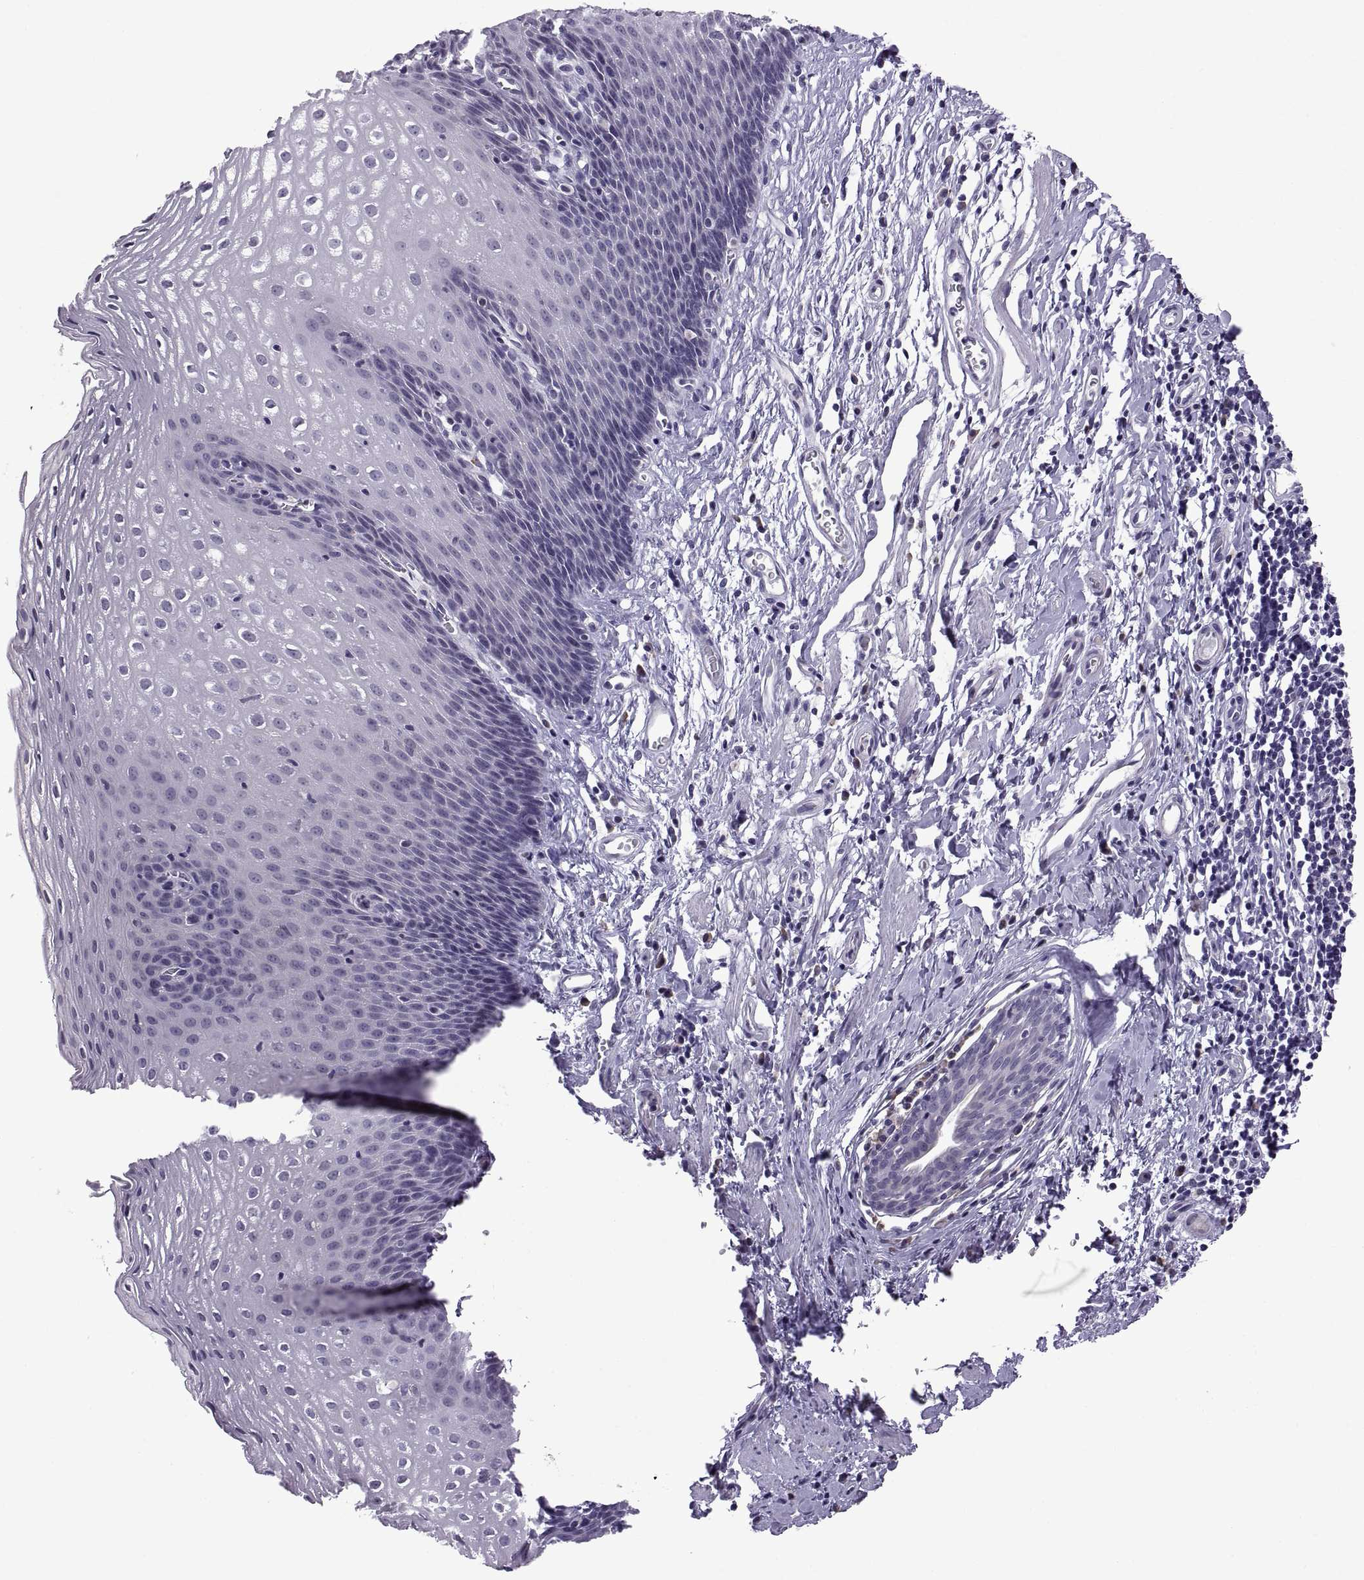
{"staining": {"intensity": "negative", "quantity": "none", "location": "none"}, "tissue": "esophagus", "cell_type": "Squamous epithelial cells", "image_type": "normal", "snomed": [{"axis": "morphology", "description": "Normal tissue, NOS"}, {"axis": "topography", "description": "Esophagus"}], "caption": "This is an immunohistochemistry (IHC) micrograph of benign esophagus. There is no expression in squamous epithelial cells.", "gene": "MAGEB18", "patient": {"sex": "male", "age": 72}}